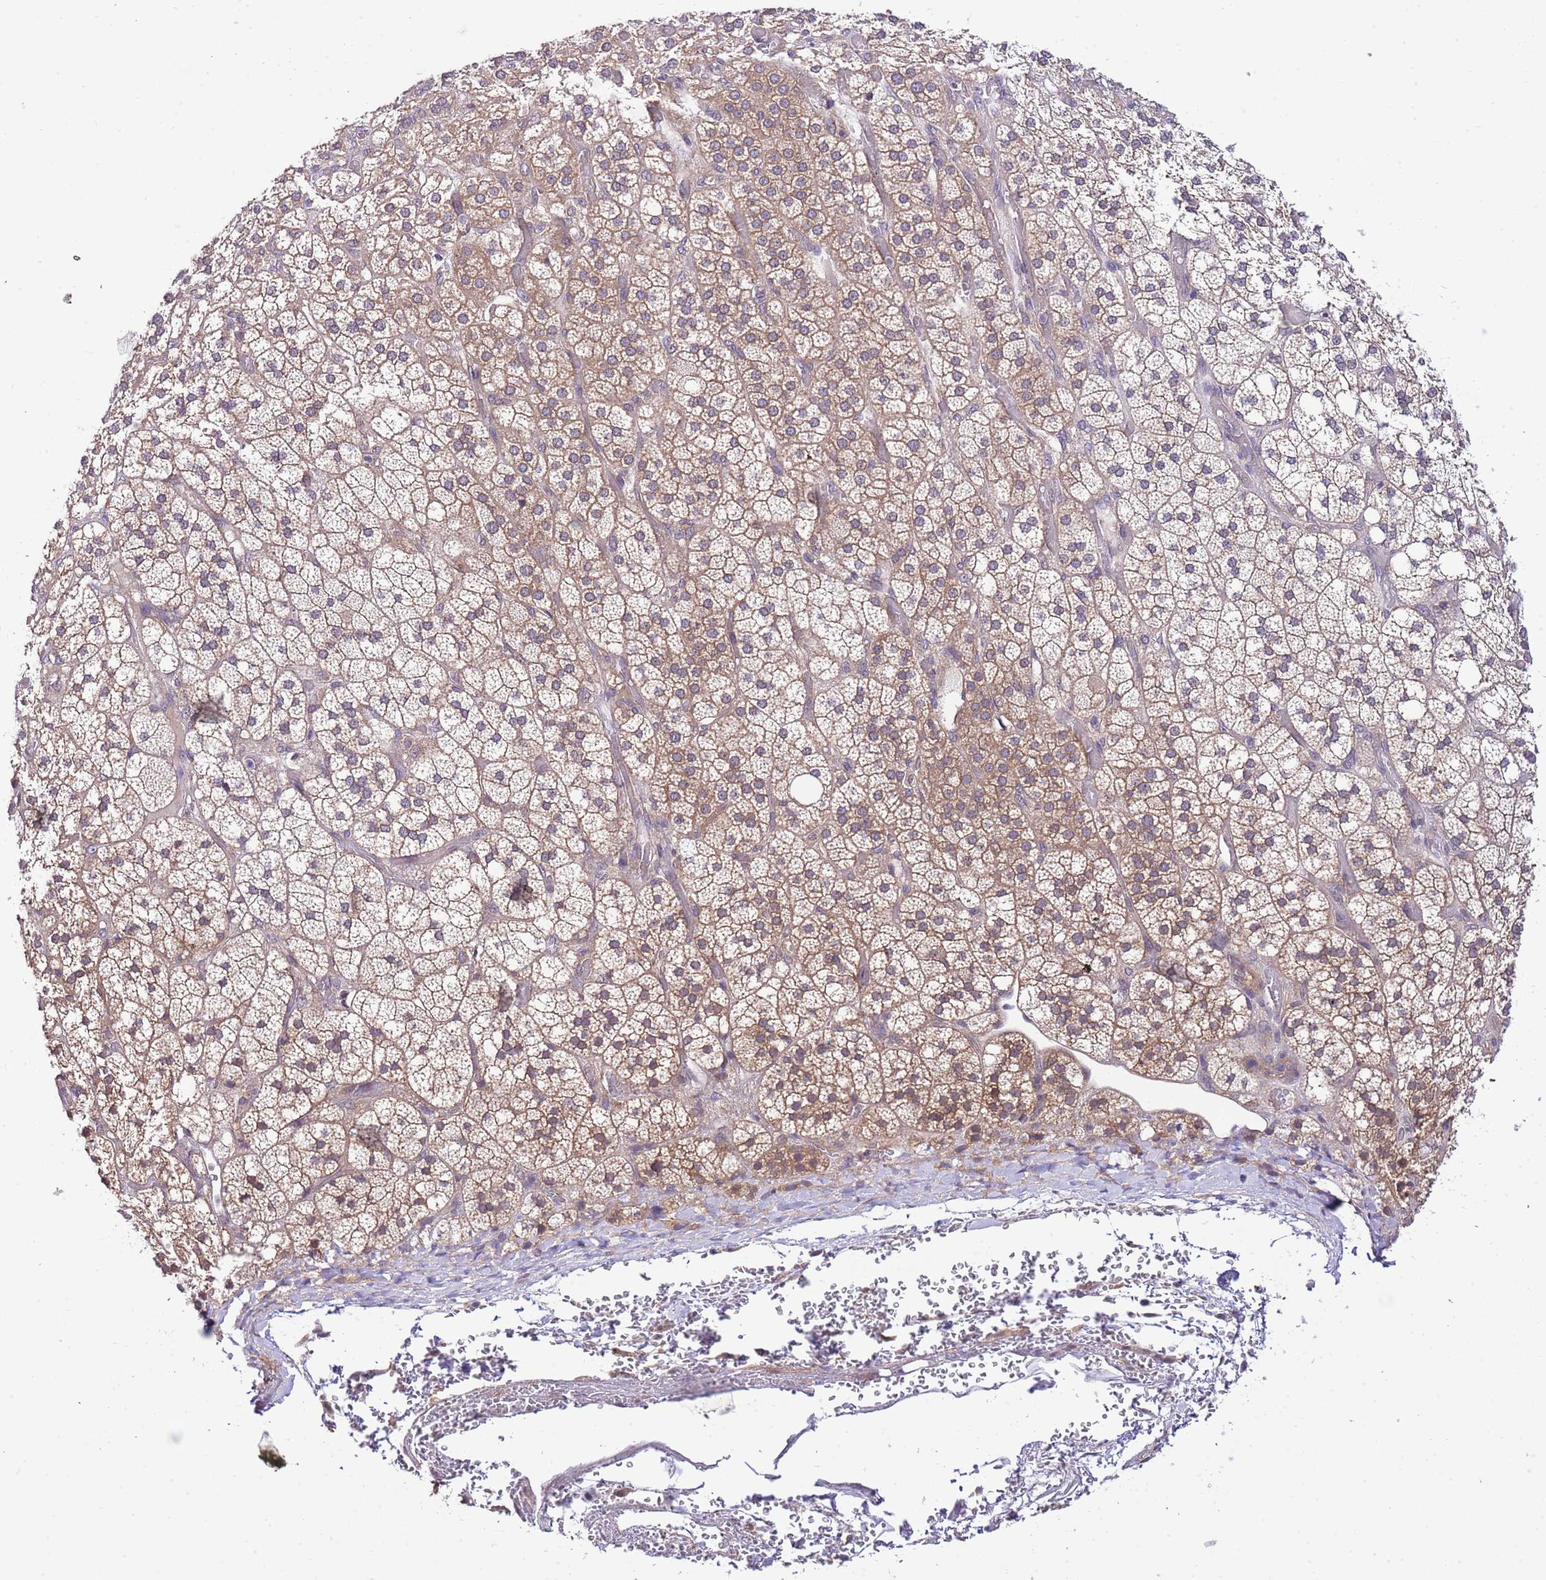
{"staining": {"intensity": "moderate", "quantity": ">75%", "location": "cytoplasmic/membranous"}, "tissue": "adrenal gland", "cell_type": "Glandular cells", "image_type": "normal", "snomed": [{"axis": "morphology", "description": "Normal tissue, NOS"}, {"axis": "topography", "description": "Adrenal gland"}], "caption": "A high-resolution image shows IHC staining of unremarkable adrenal gland, which displays moderate cytoplasmic/membranous positivity in approximately >75% of glandular cells.", "gene": "DONSON", "patient": {"sex": "male", "age": 61}}